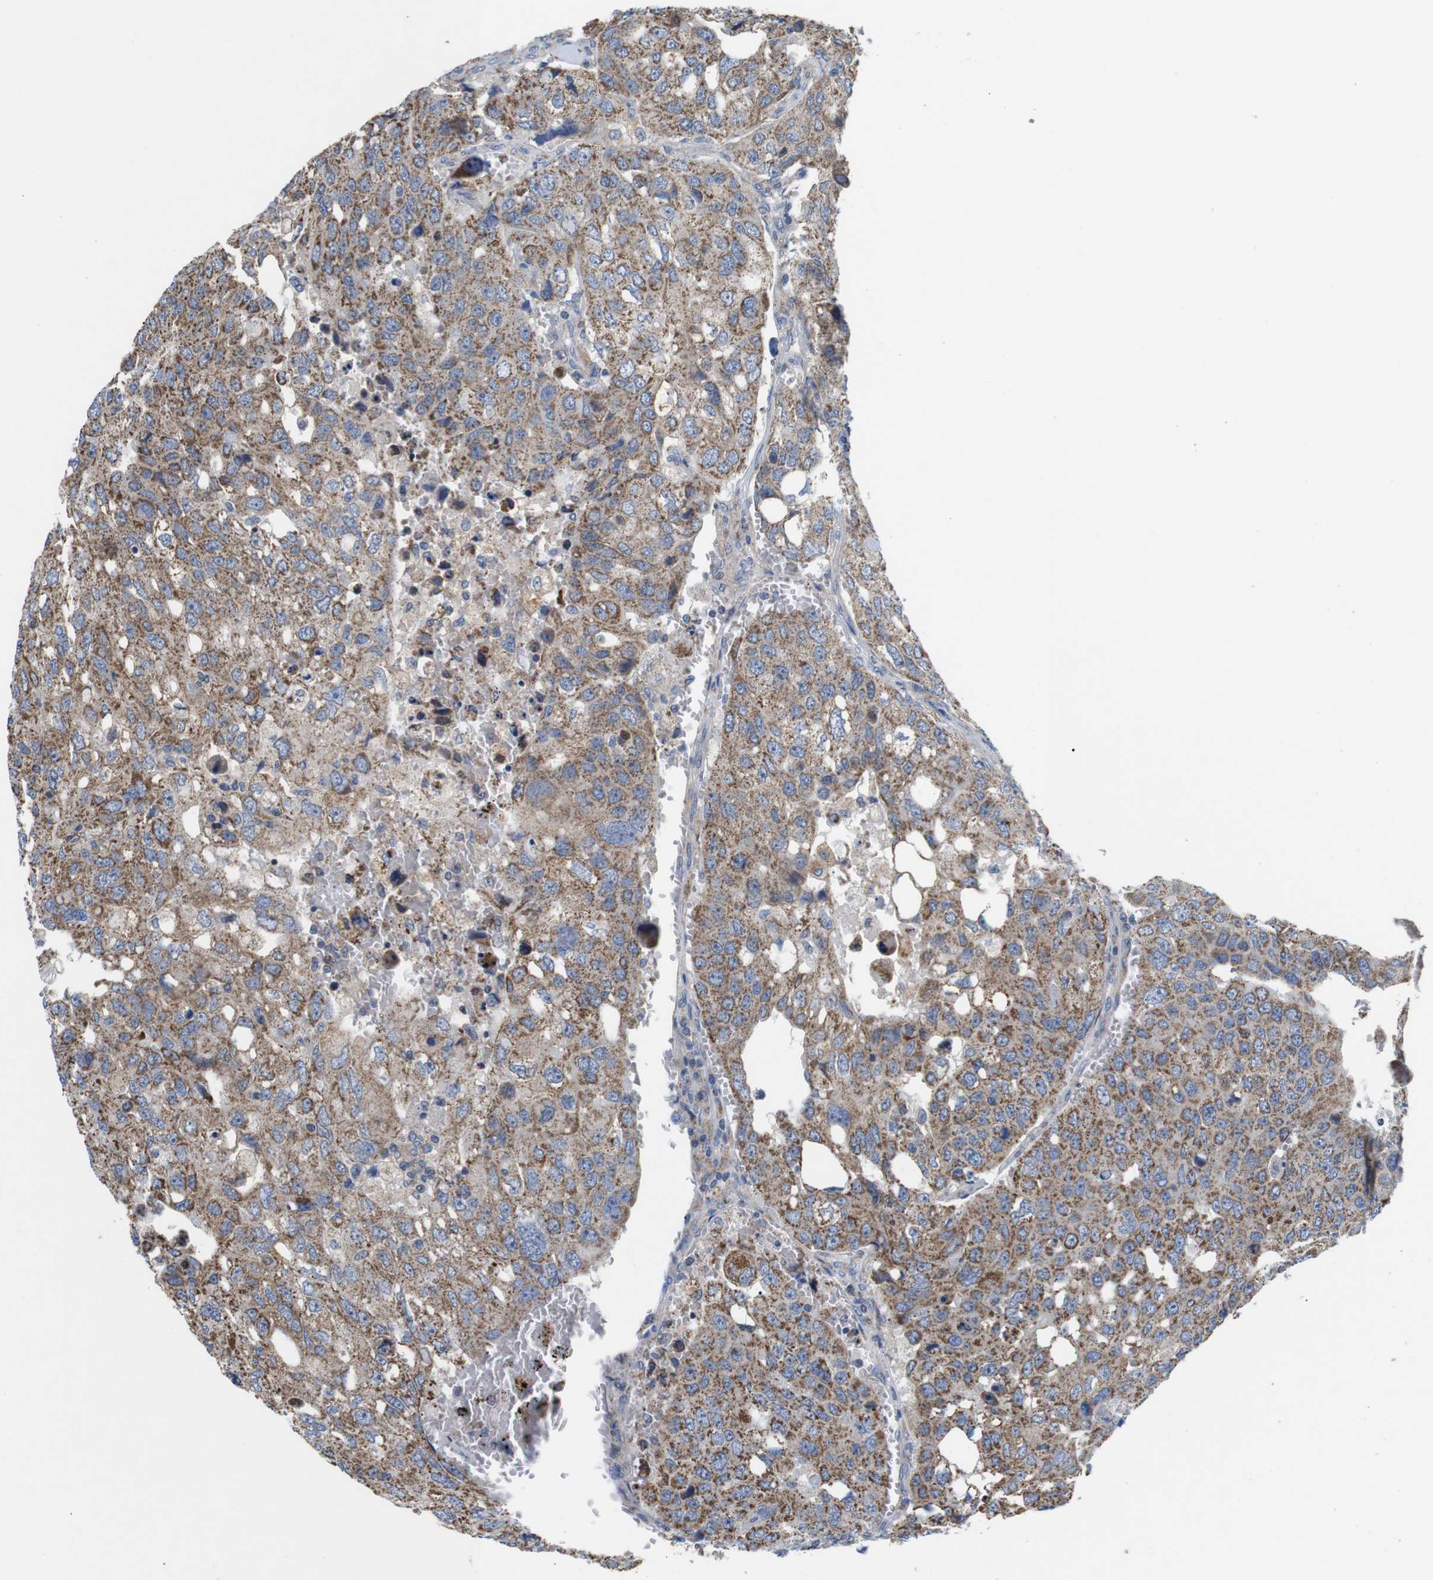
{"staining": {"intensity": "moderate", "quantity": ">75%", "location": "cytoplasmic/membranous"}, "tissue": "urothelial cancer", "cell_type": "Tumor cells", "image_type": "cancer", "snomed": [{"axis": "morphology", "description": "Urothelial carcinoma, High grade"}, {"axis": "topography", "description": "Lymph node"}, {"axis": "topography", "description": "Urinary bladder"}], "caption": "Tumor cells exhibit medium levels of moderate cytoplasmic/membranous expression in about >75% of cells in urothelial cancer.", "gene": "F2RL1", "patient": {"sex": "male", "age": 51}}